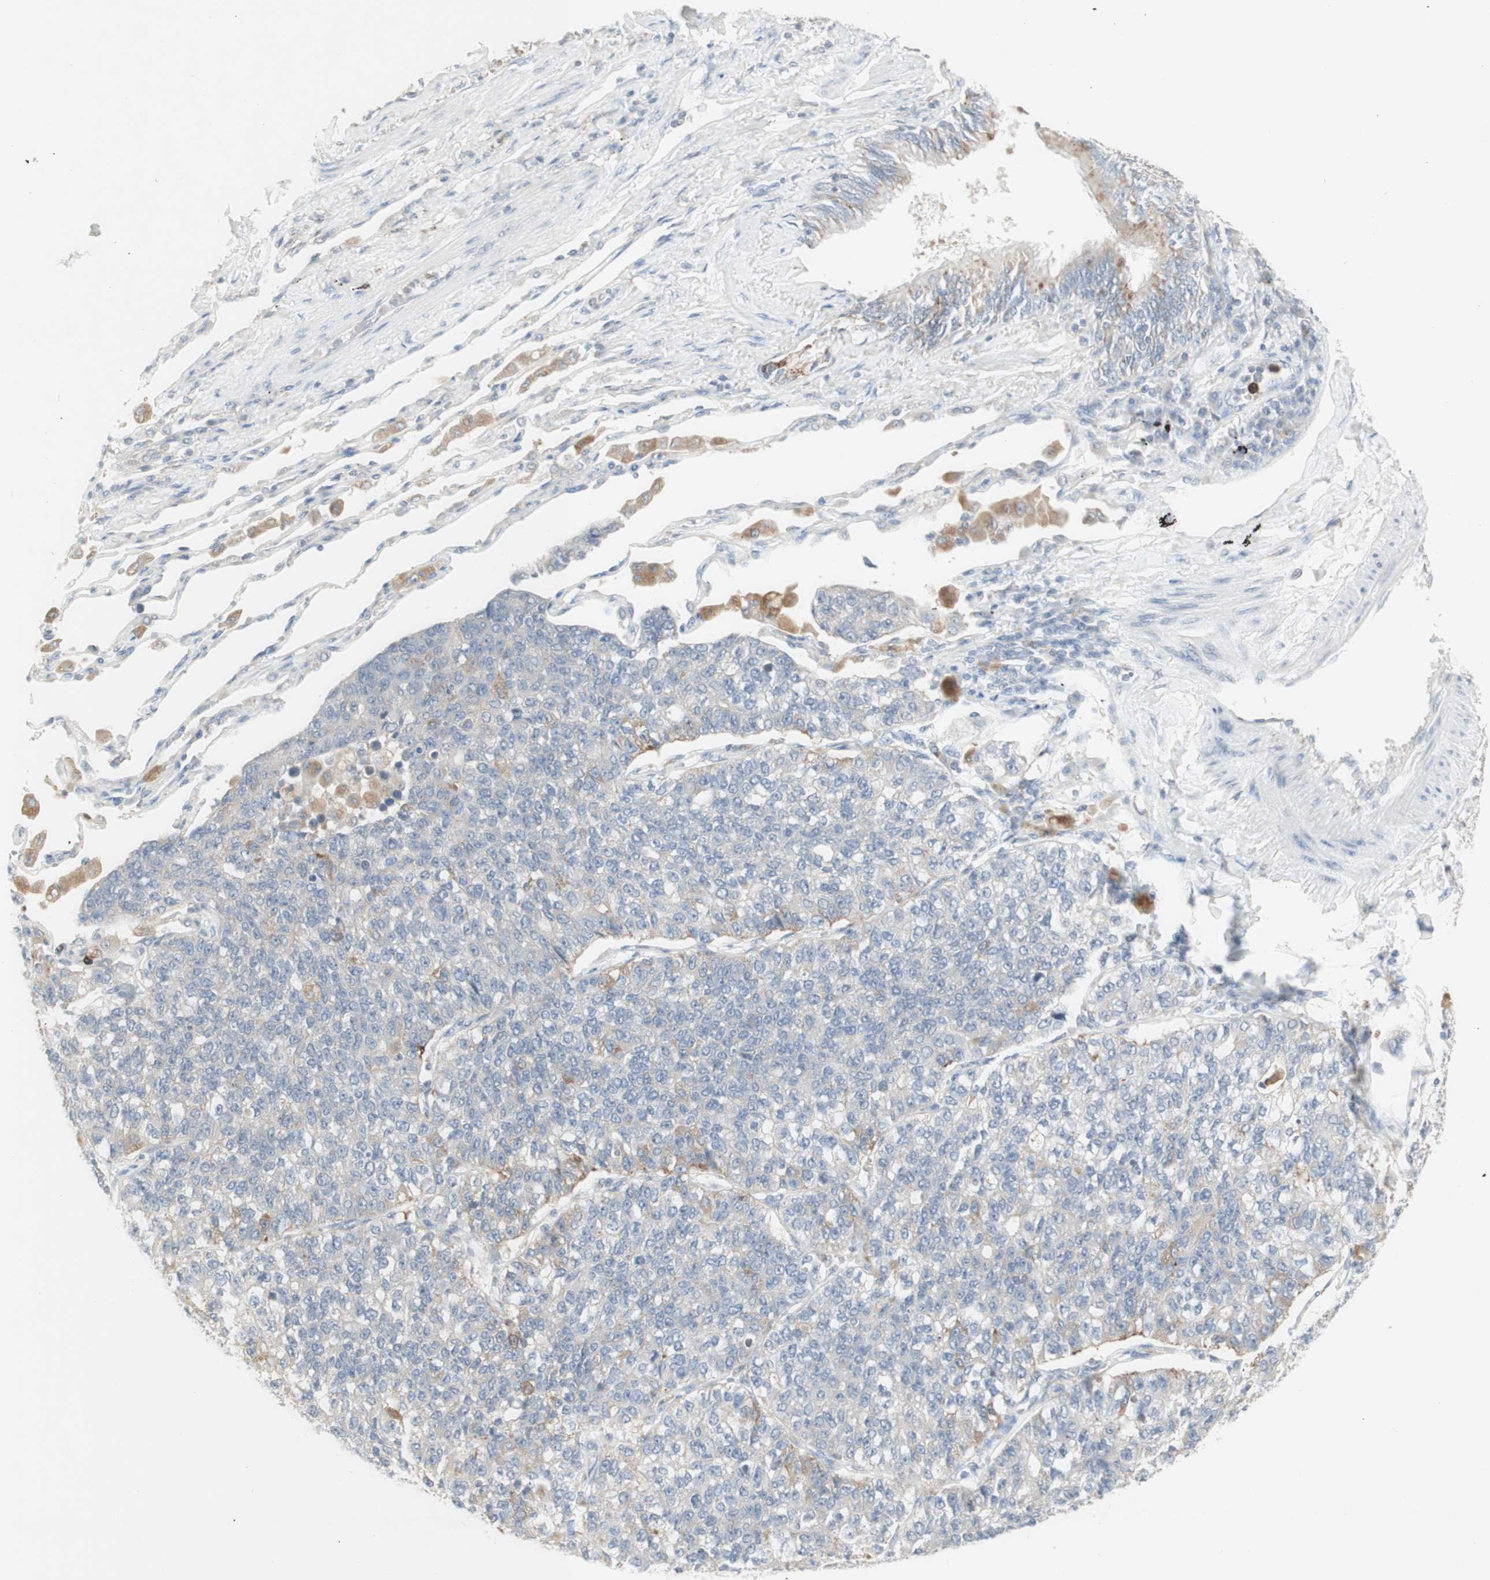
{"staining": {"intensity": "negative", "quantity": "none", "location": "none"}, "tissue": "lung cancer", "cell_type": "Tumor cells", "image_type": "cancer", "snomed": [{"axis": "morphology", "description": "Adenocarcinoma, NOS"}, {"axis": "topography", "description": "Lung"}], "caption": "Lung cancer was stained to show a protein in brown. There is no significant staining in tumor cells.", "gene": "ATP6V1B1", "patient": {"sex": "male", "age": 49}}